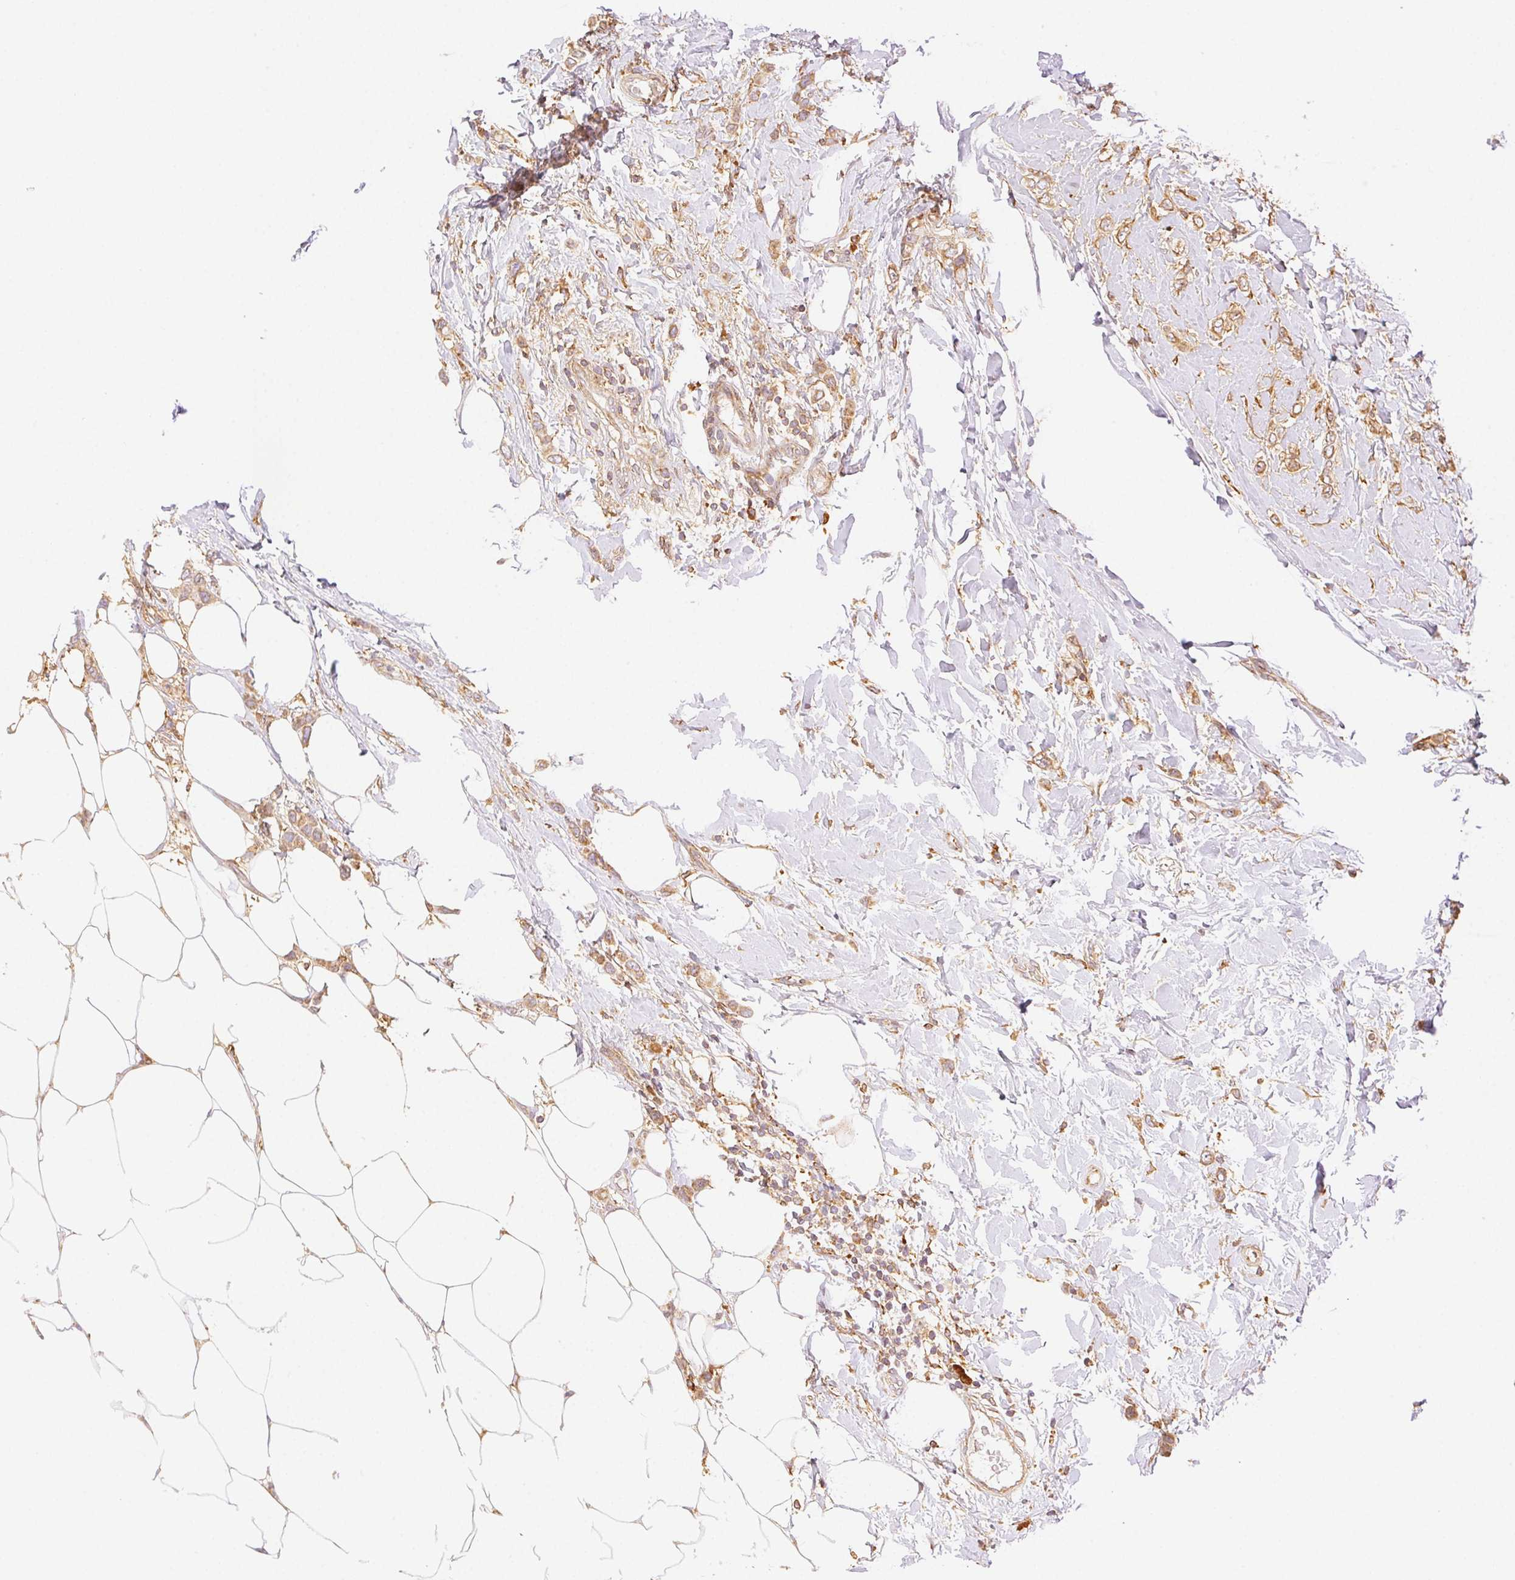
{"staining": {"intensity": "weak", "quantity": ">75%", "location": "cytoplasmic/membranous"}, "tissue": "breast cancer", "cell_type": "Tumor cells", "image_type": "cancer", "snomed": [{"axis": "morphology", "description": "Lobular carcinoma"}, {"axis": "topography", "description": "Breast"}], "caption": "Protein staining shows weak cytoplasmic/membranous staining in approximately >75% of tumor cells in breast lobular carcinoma. Nuclei are stained in blue.", "gene": "ENTREP1", "patient": {"sex": "female", "age": 66}}